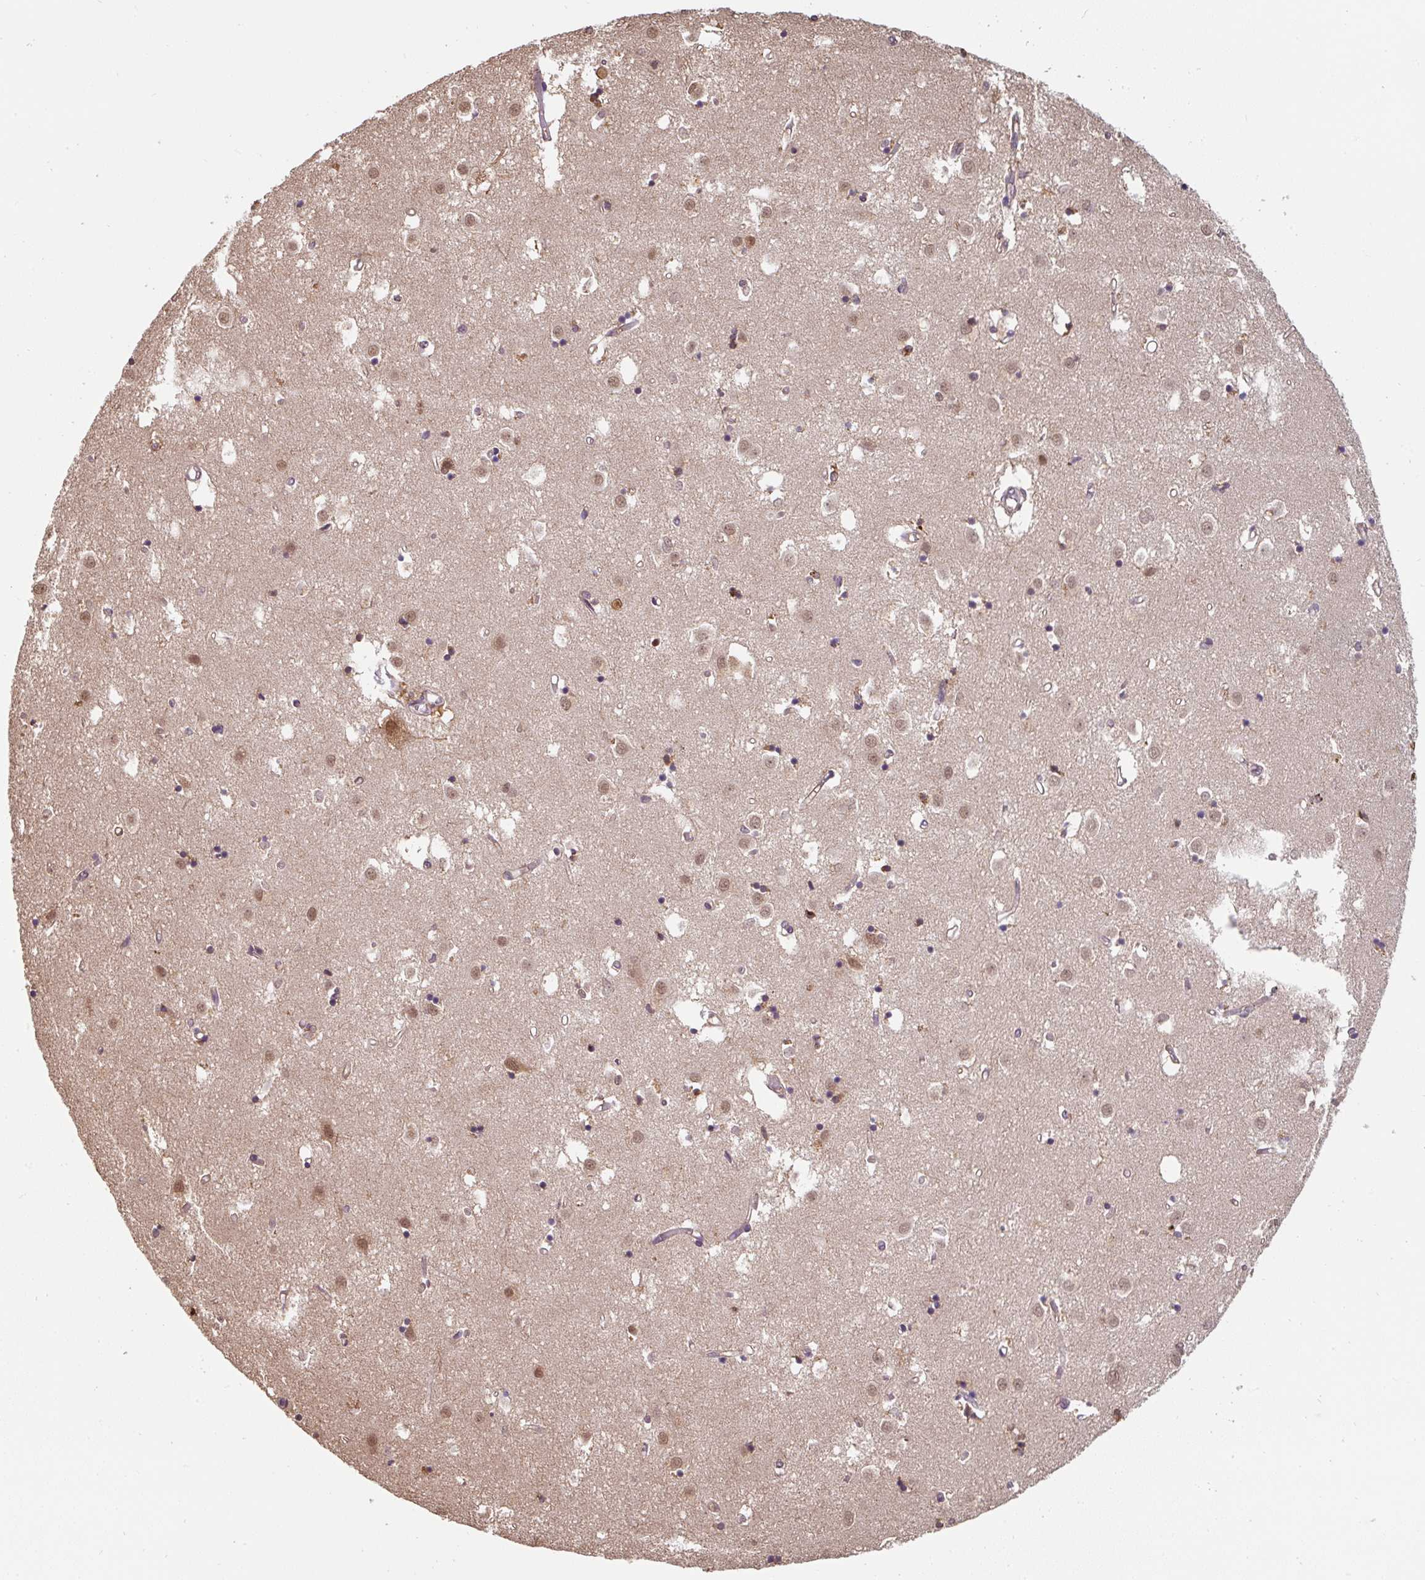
{"staining": {"intensity": "moderate", "quantity": "<25%", "location": "nuclear"}, "tissue": "caudate", "cell_type": "Glial cells", "image_type": "normal", "snomed": [{"axis": "morphology", "description": "Normal tissue, NOS"}, {"axis": "topography", "description": "Lateral ventricle wall"}], "caption": "Protein expression analysis of benign caudate exhibits moderate nuclear positivity in approximately <25% of glial cells. The protein is shown in brown color, while the nuclei are stained blue.", "gene": "ST13", "patient": {"sex": "male", "age": 70}}